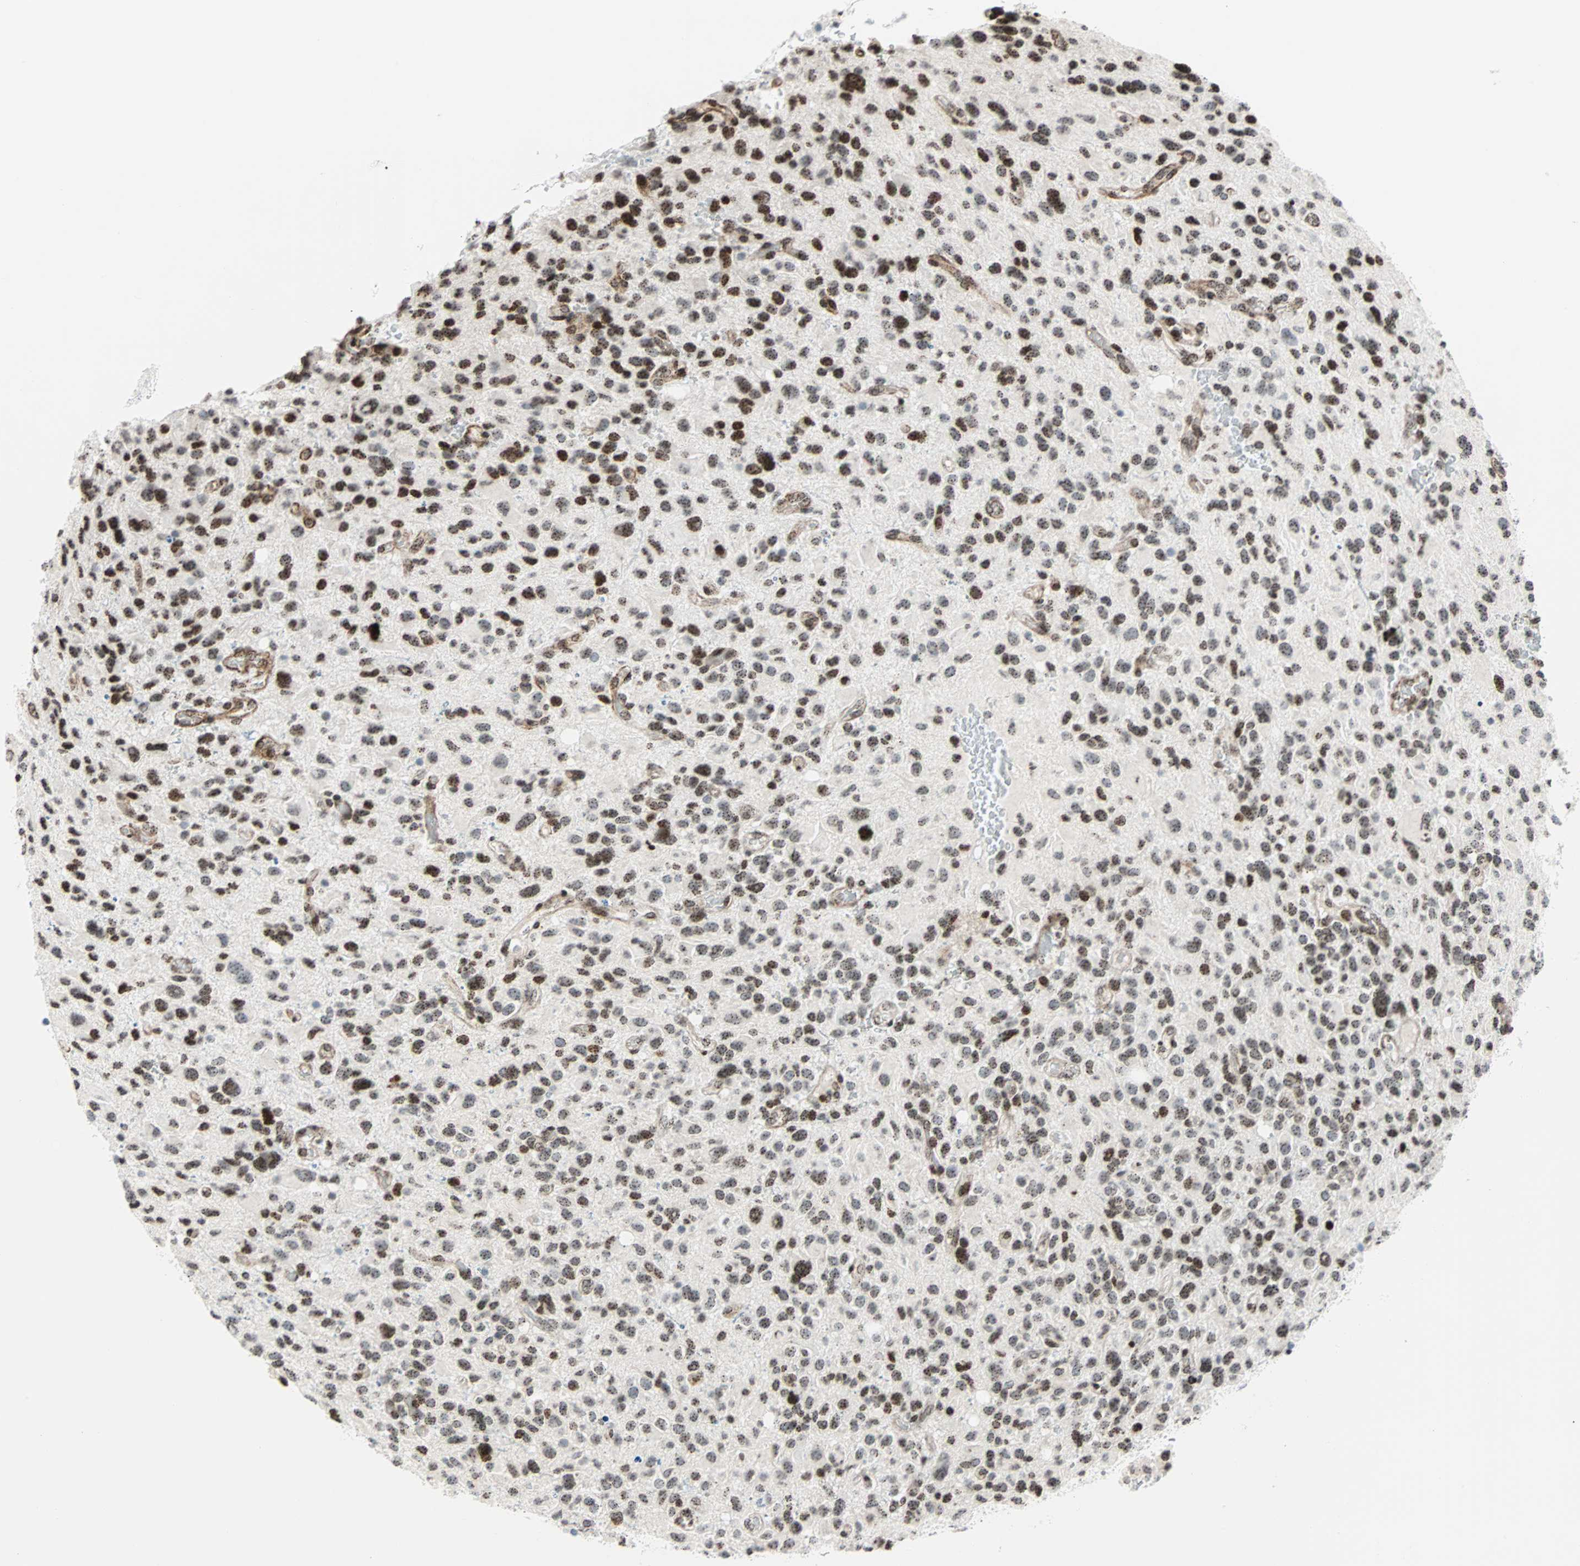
{"staining": {"intensity": "moderate", "quantity": ">75%", "location": "nuclear"}, "tissue": "glioma", "cell_type": "Tumor cells", "image_type": "cancer", "snomed": [{"axis": "morphology", "description": "Glioma, malignant, High grade"}, {"axis": "topography", "description": "Brain"}], "caption": "Immunohistochemistry micrograph of neoplastic tissue: human glioma stained using immunohistochemistry shows medium levels of moderate protein expression localized specifically in the nuclear of tumor cells, appearing as a nuclear brown color.", "gene": "CENPA", "patient": {"sex": "male", "age": 48}}